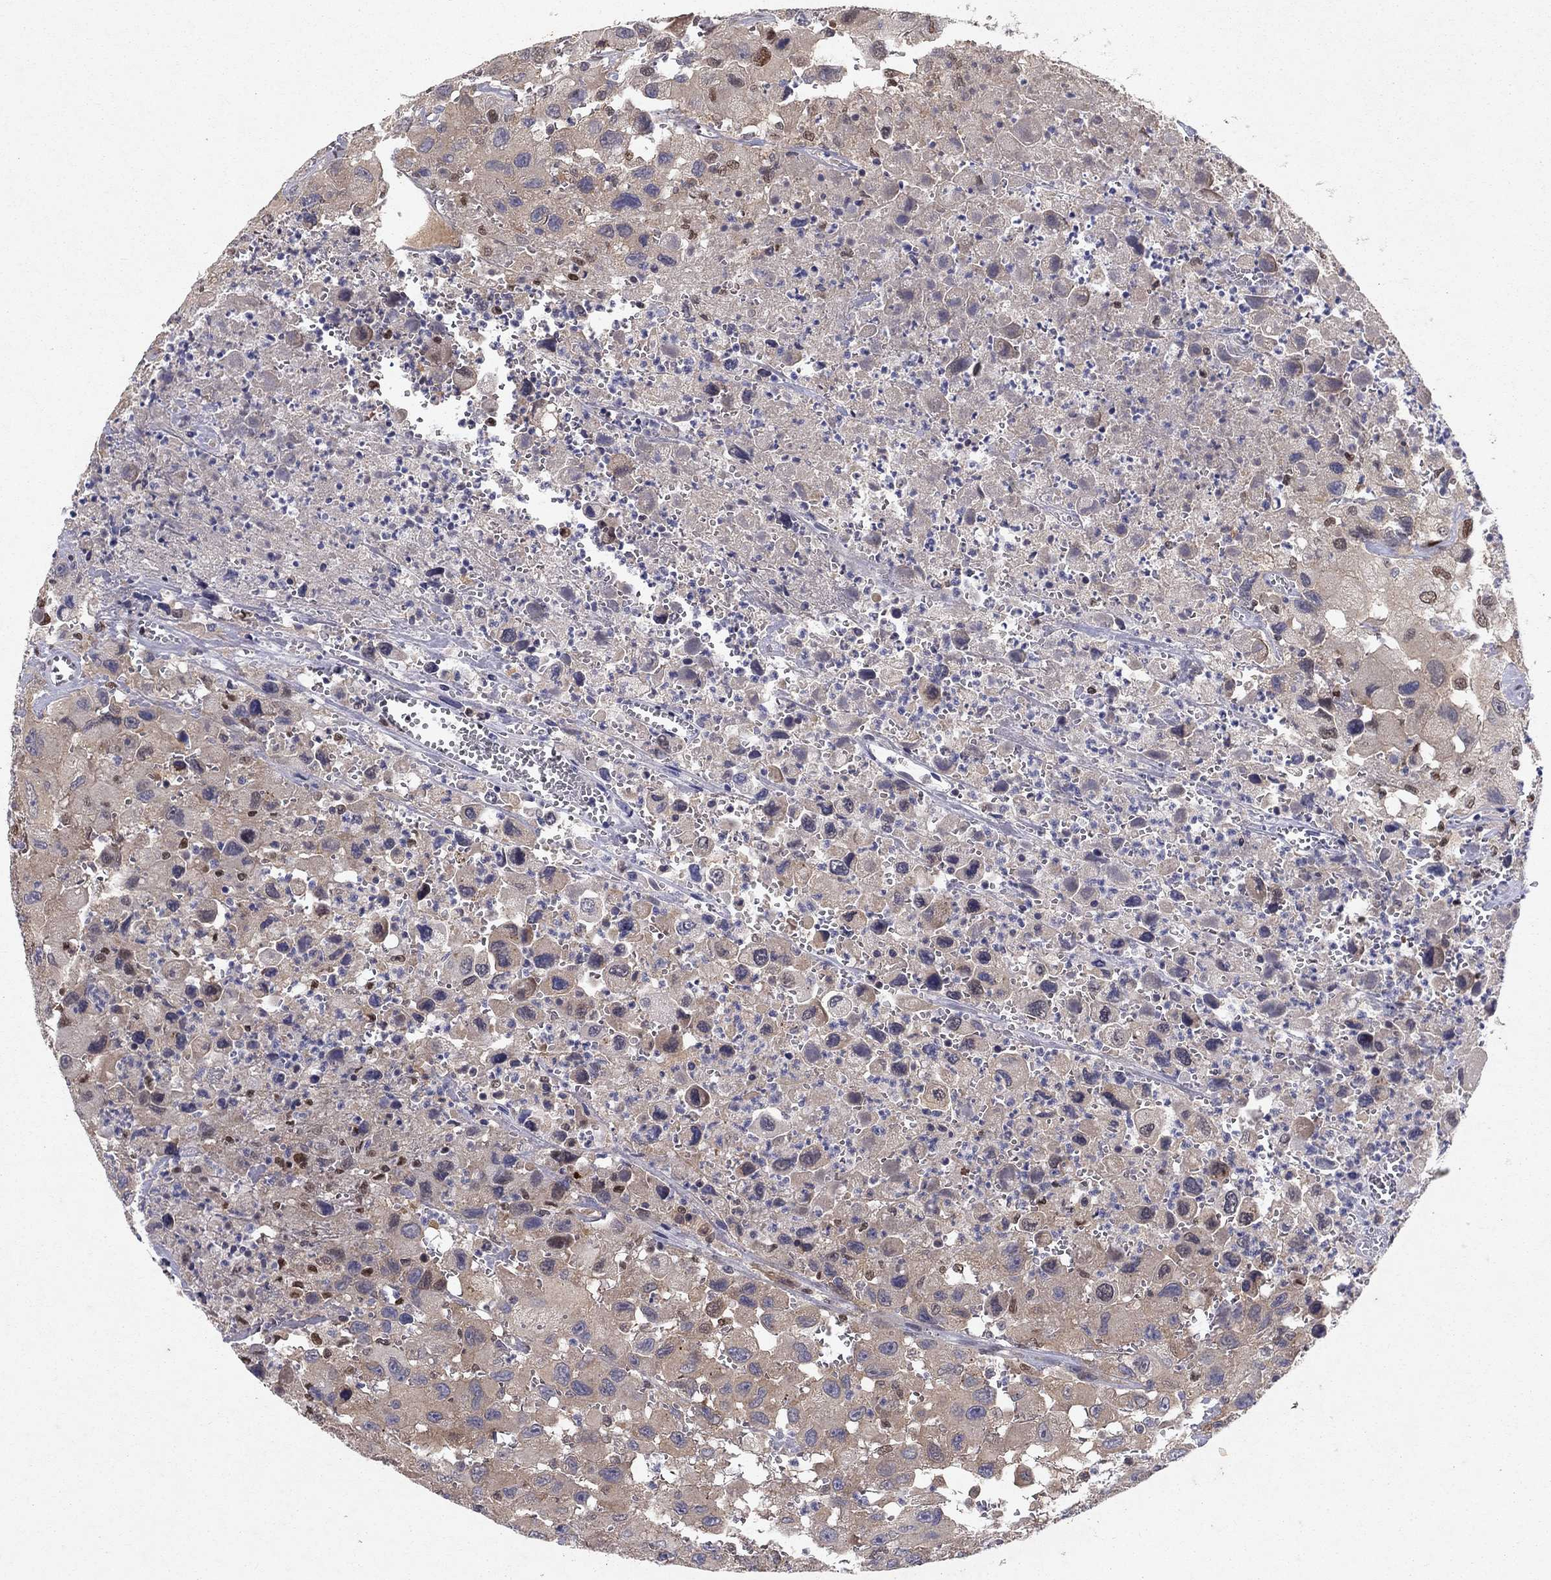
{"staining": {"intensity": "moderate", "quantity": "<25%", "location": "nuclear"}, "tissue": "head and neck cancer", "cell_type": "Tumor cells", "image_type": "cancer", "snomed": [{"axis": "morphology", "description": "Squamous cell carcinoma, NOS"}, {"axis": "morphology", "description": "Squamous cell carcinoma, metastatic, NOS"}, {"axis": "topography", "description": "Oral tissue"}, {"axis": "topography", "description": "Head-Neck"}], "caption": "Approximately <25% of tumor cells in head and neck cancer reveal moderate nuclear protein positivity as visualized by brown immunohistochemical staining.", "gene": "CRTC1", "patient": {"sex": "female", "age": 85}}